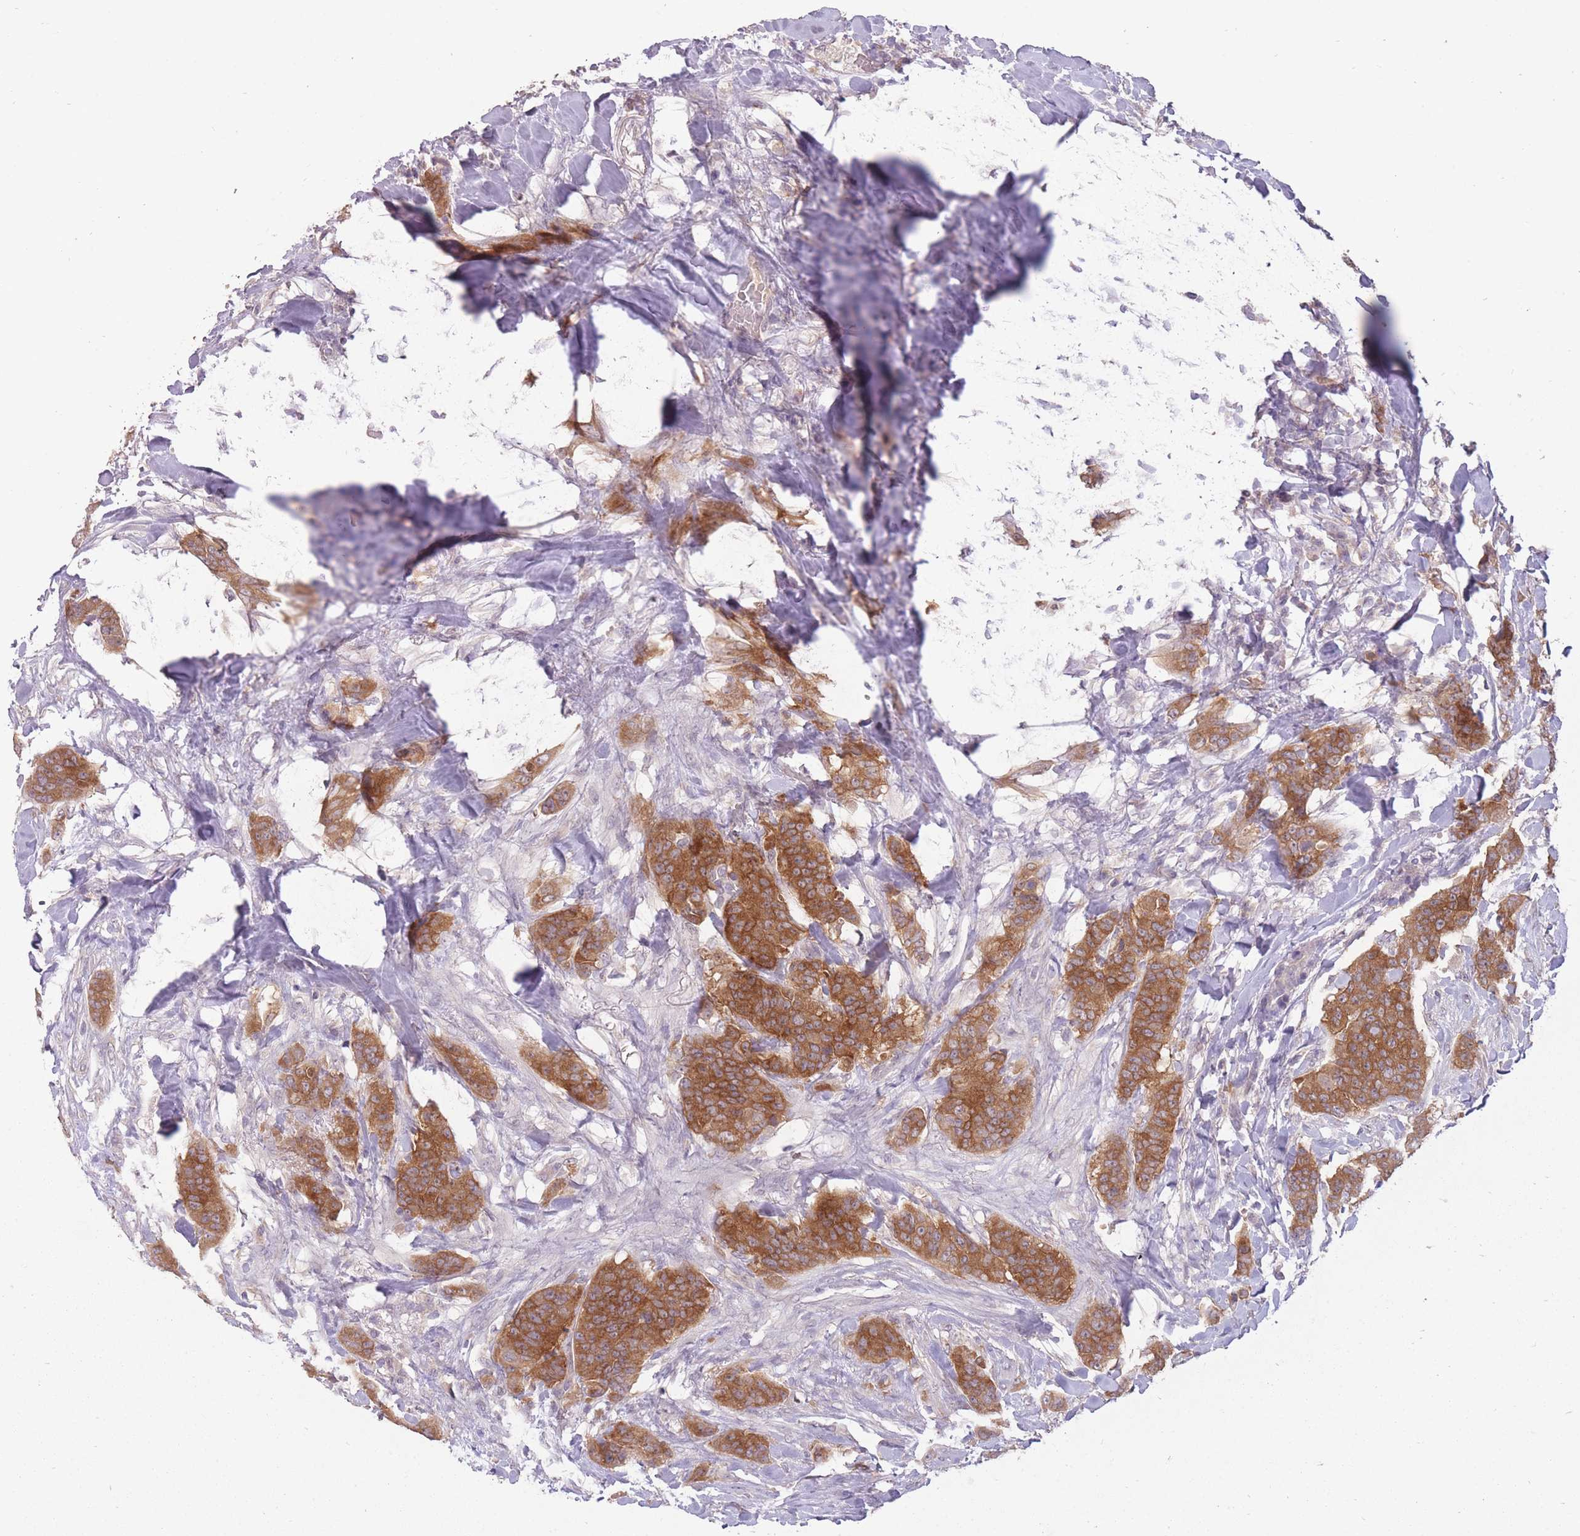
{"staining": {"intensity": "moderate", "quantity": ">75%", "location": "cytoplasmic/membranous"}, "tissue": "breast cancer", "cell_type": "Tumor cells", "image_type": "cancer", "snomed": [{"axis": "morphology", "description": "Duct carcinoma"}, {"axis": "topography", "description": "Breast"}], "caption": "Brown immunohistochemical staining in breast cancer reveals moderate cytoplasmic/membranous positivity in approximately >75% of tumor cells.", "gene": "LRATD2", "patient": {"sex": "female", "age": 40}}